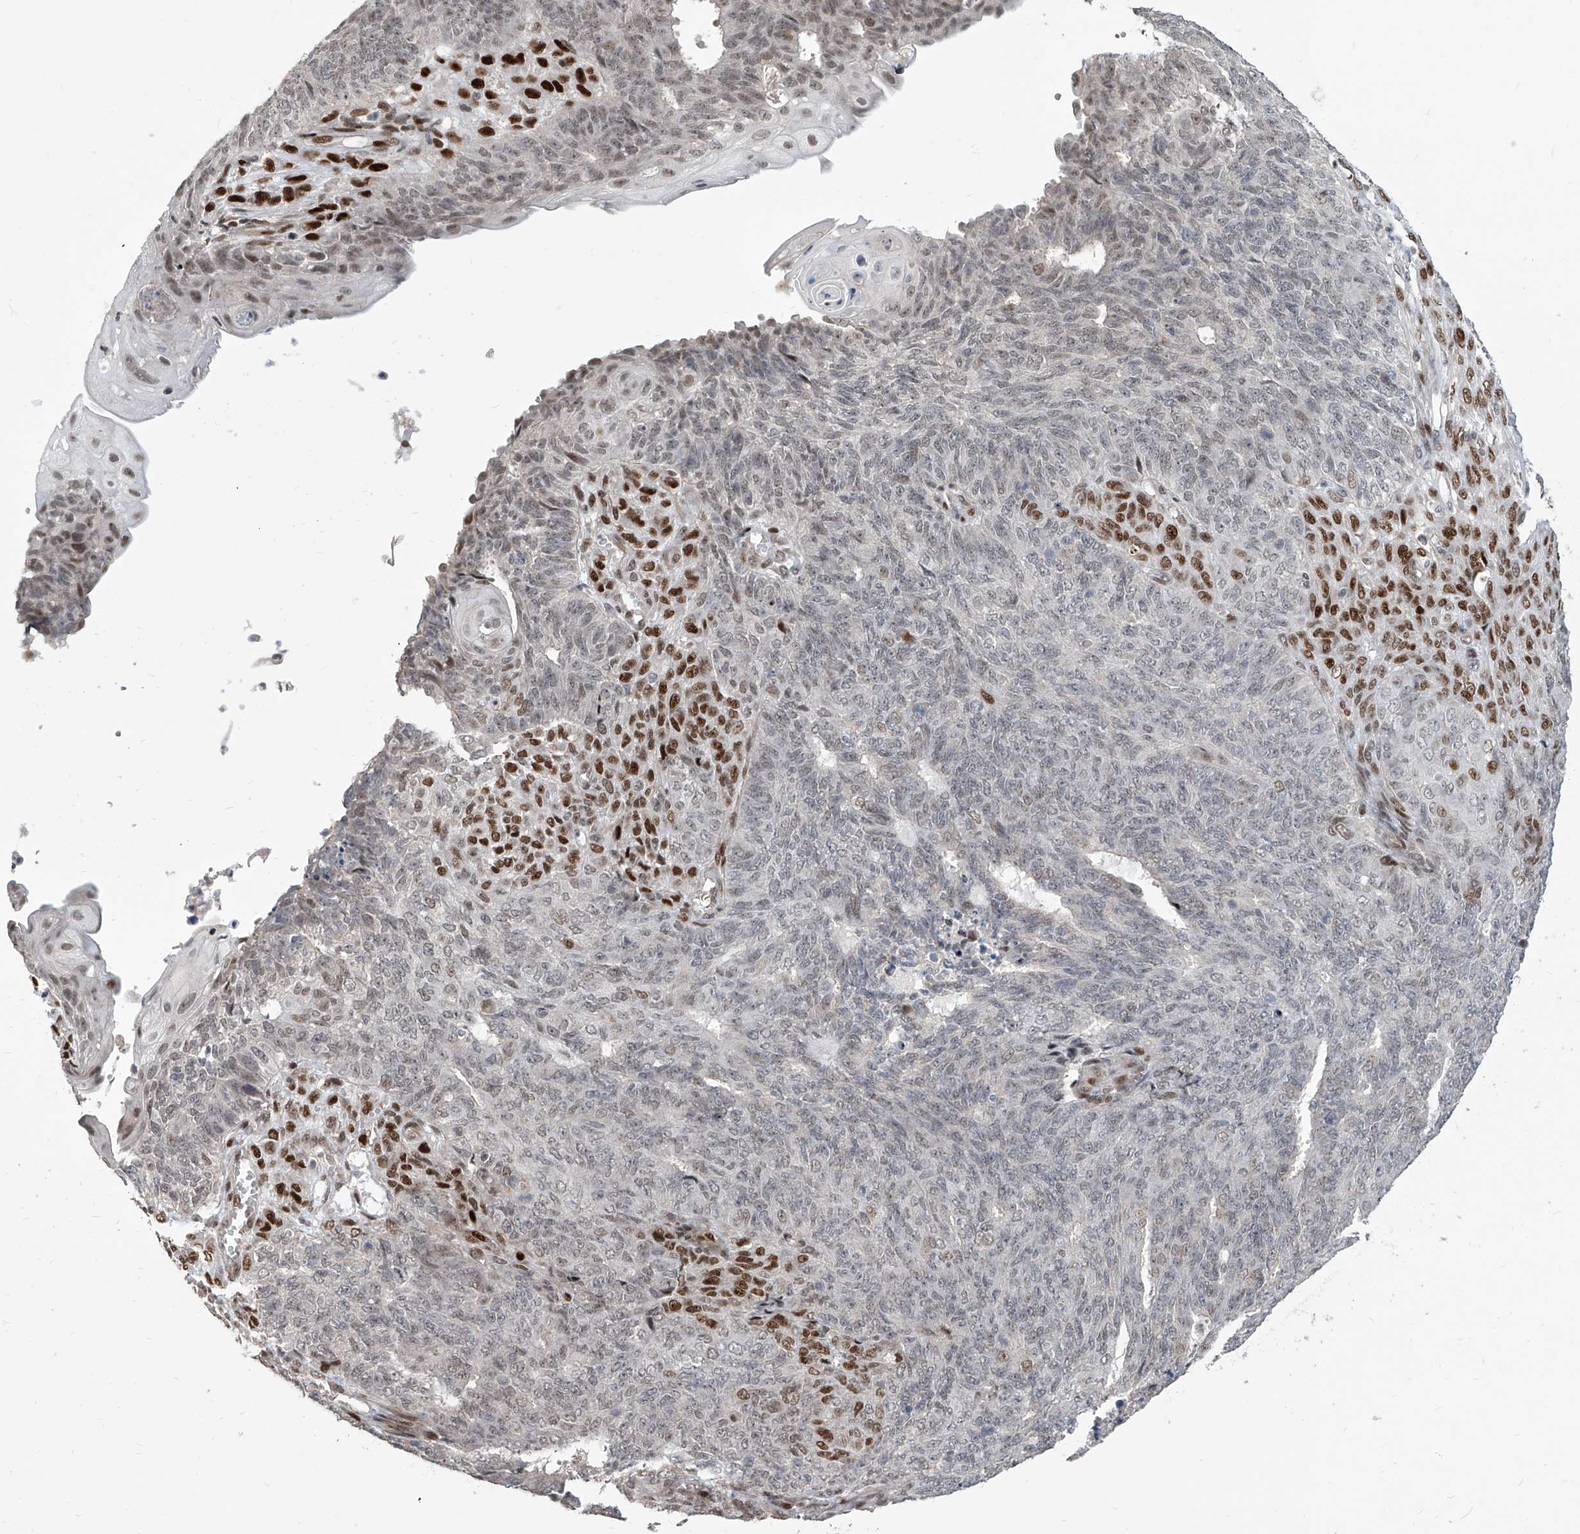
{"staining": {"intensity": "weak", "quantity": "<25%", "location": "nuclear"}, "tissue": "endometrial cancer", "cell_type": "Tumor cells", "image_type": "cancer", "snomed": [{"axis": "morphology", "description": "Adenocarcinoma, NOS"}, {"axis": "topography", "description": "Endometrium"}], "caption": "There is no significant positivity in tumor cells of endometrial cancer (adenocarcinoma).", "gene": "IRF2", "patient": {"sex": "female", "age": 32}}